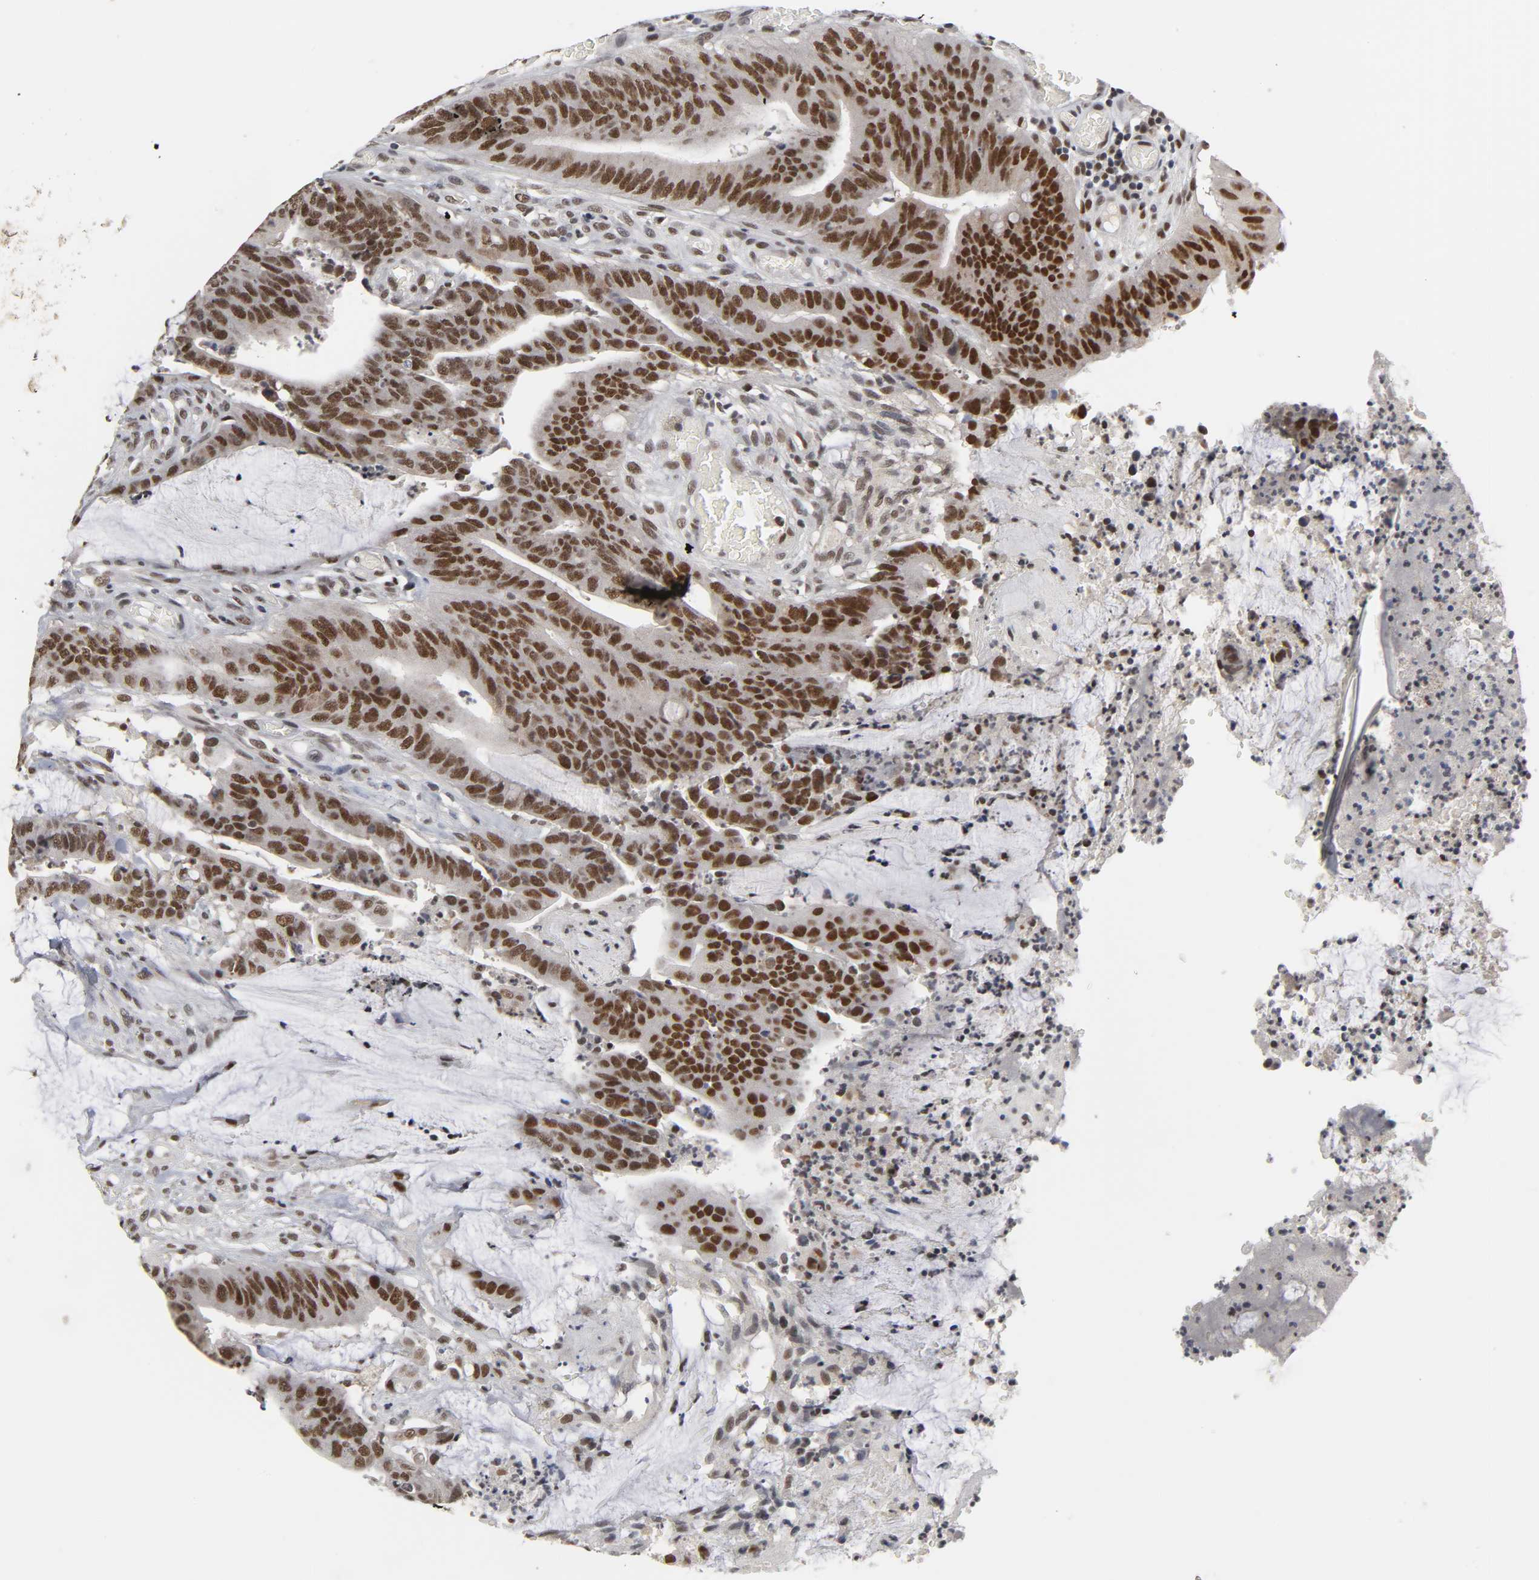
{"staining": {"intensity": "strong", "quantity": ">75%", "location": "nuclear"}, "tissue": "colorectal cancer", "cell_type": "Tumor cells", "image_type": "cancer", "snomed": [{"axis": "morphology", "description": "Adenocarcinoma, NOS"}, {"axis": "topography", "description": "Rectum"}], "caption": "High-power microscopy captured an IHC micrograph of colorectal cancer, revealing strong nuclear expression in approximately >75% of tumor cells. Immunohistochemistry stains the protein of interest in brown and the nuclei are stained blue.", "gene": "TRIM33", "patient": {"sex": "female", "age": 66}}